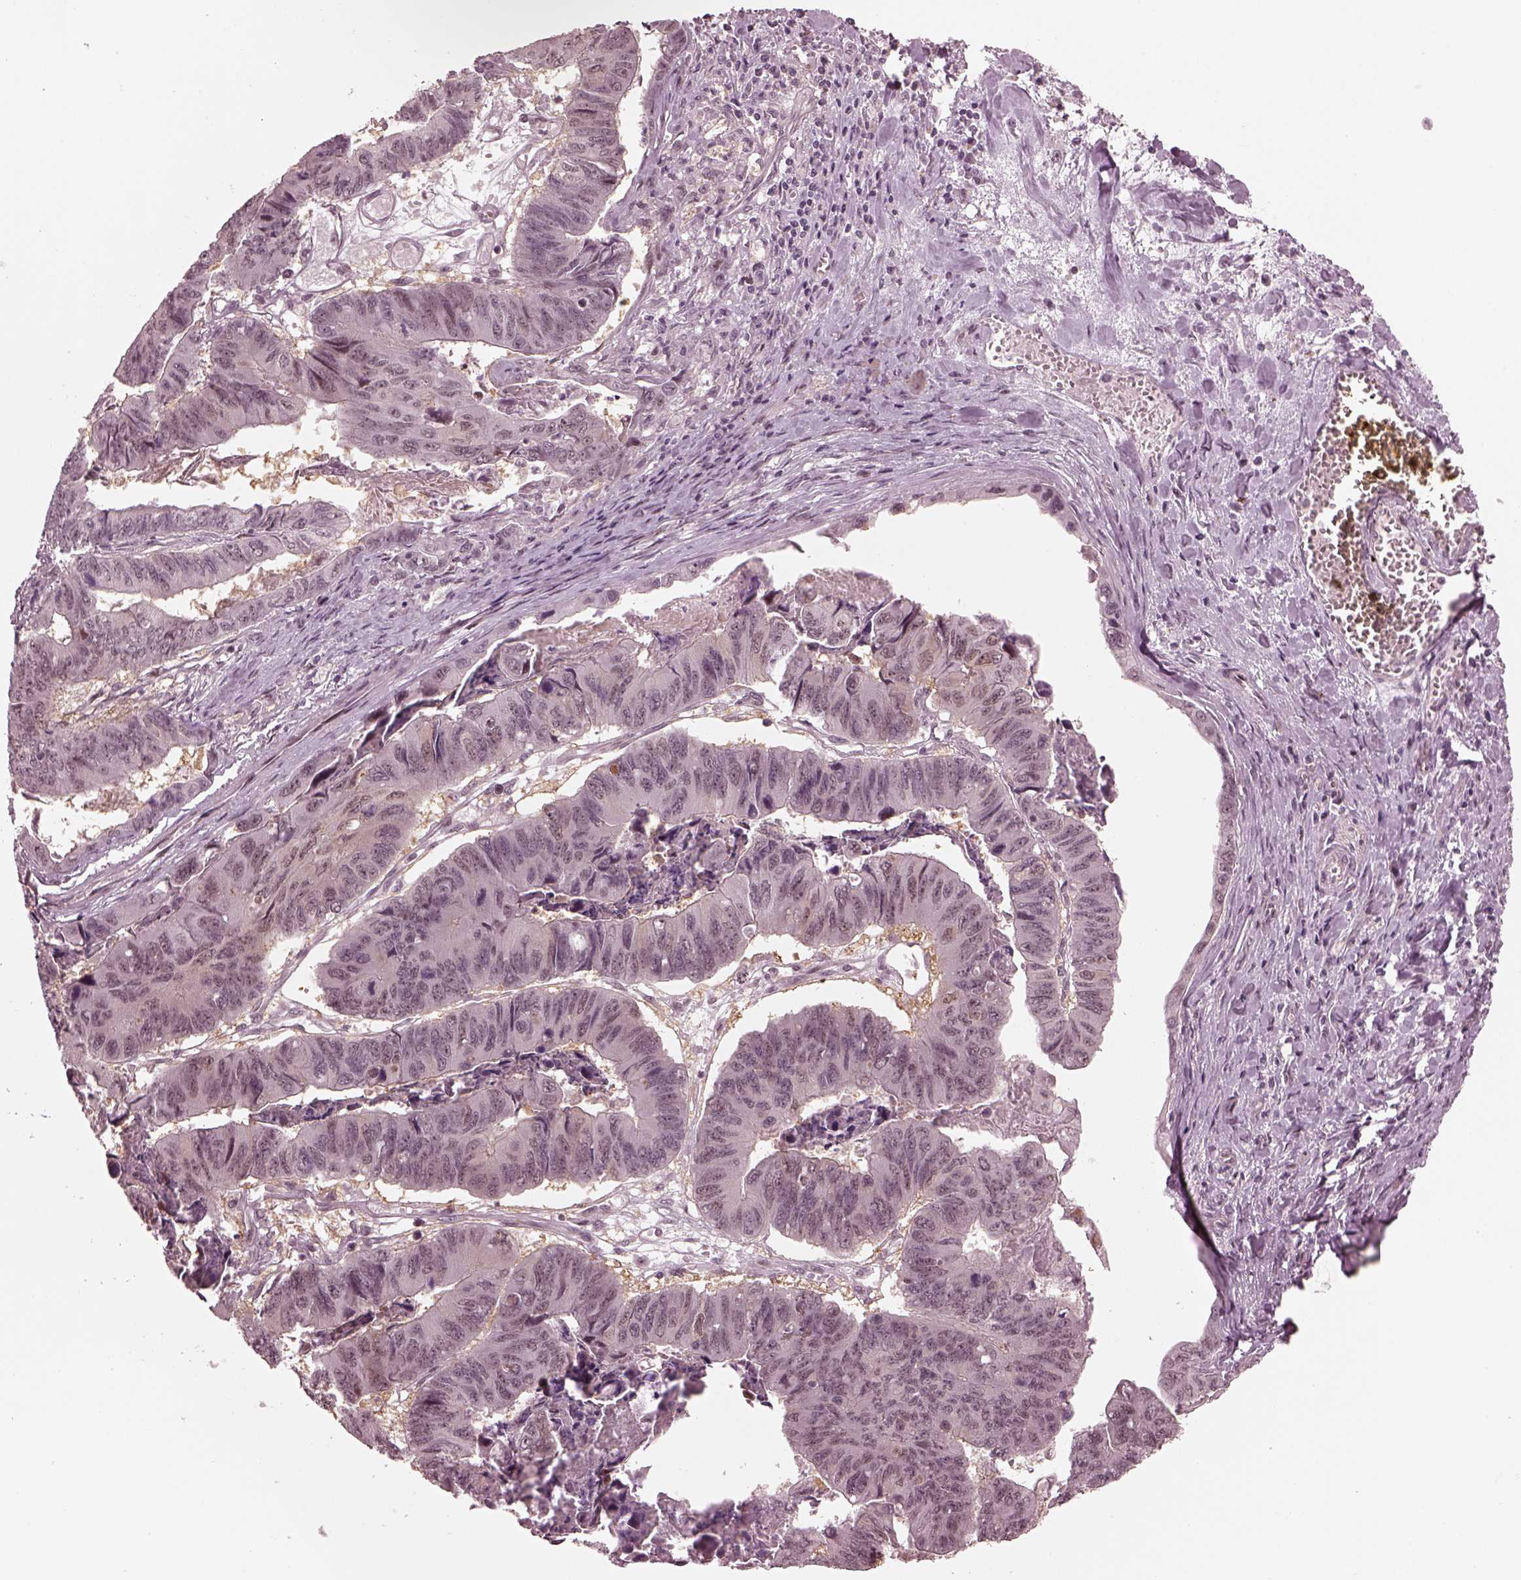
{"staining": {"intensity": "moderate", "quantity": "<25%", "location": "nuclear"}, "tissue": "stomach cancer", "cell_type": "Tumor cells", "image_type": "cancer", "snomed": [{"axis": "morphology", "description": "Adenocarcinoma, NOS"}, {"axis": "topography", "description": "Stomach, lower"}], "caption": "This is an image of immunohistochemistry (IHC) staining of stomach cancer (adenocarcinoma), which shows moderate positivity in the nuclear of tumor cells.", "gene": "TRIB3", "patient": {"sex": "male", "age": 77}}